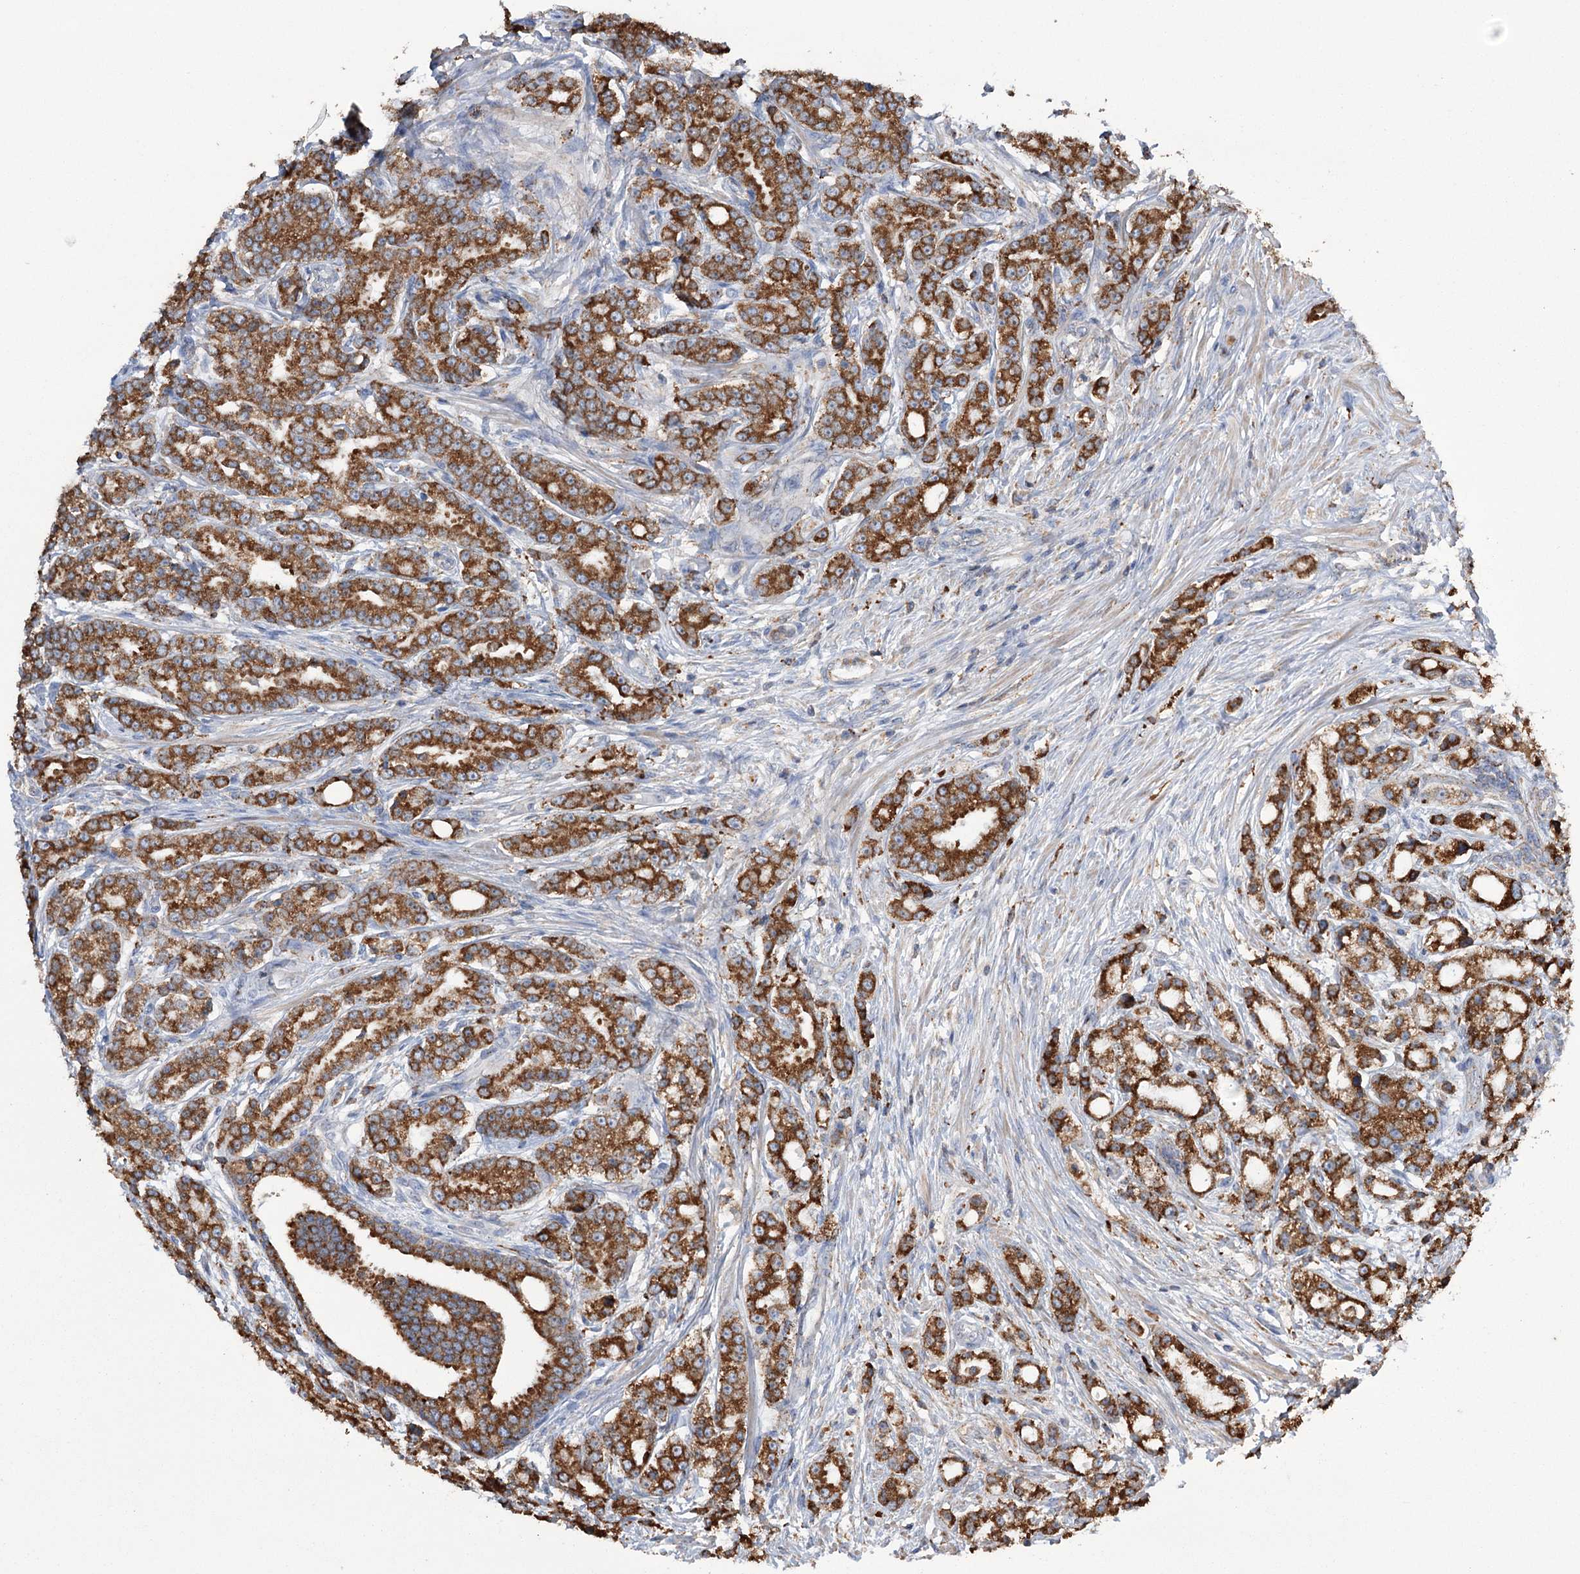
{"staining": {"intensity": "strong", "quantity": ">75%", "location": "cytoplasmic/membranous"}, "tissue": "prostate cancer", "cell_type": "Tumor cells", "image_type": "cancer", "snomed": [{"axis": "morphology", "description": "Adenocarcinoma, High grade"}, {"axis": "topography", "description": "Prostate"}], "caption": "High-power microscopy captured an immunohistochemistry micrograph of prostate cancer (adenocarcinoma (high-grade)), revealing strong cytoplasmic/membranous positivity in about >75% of tumor cells.", "gene": "TRIM71", "patient": {"sex": "male", "age": 69}}